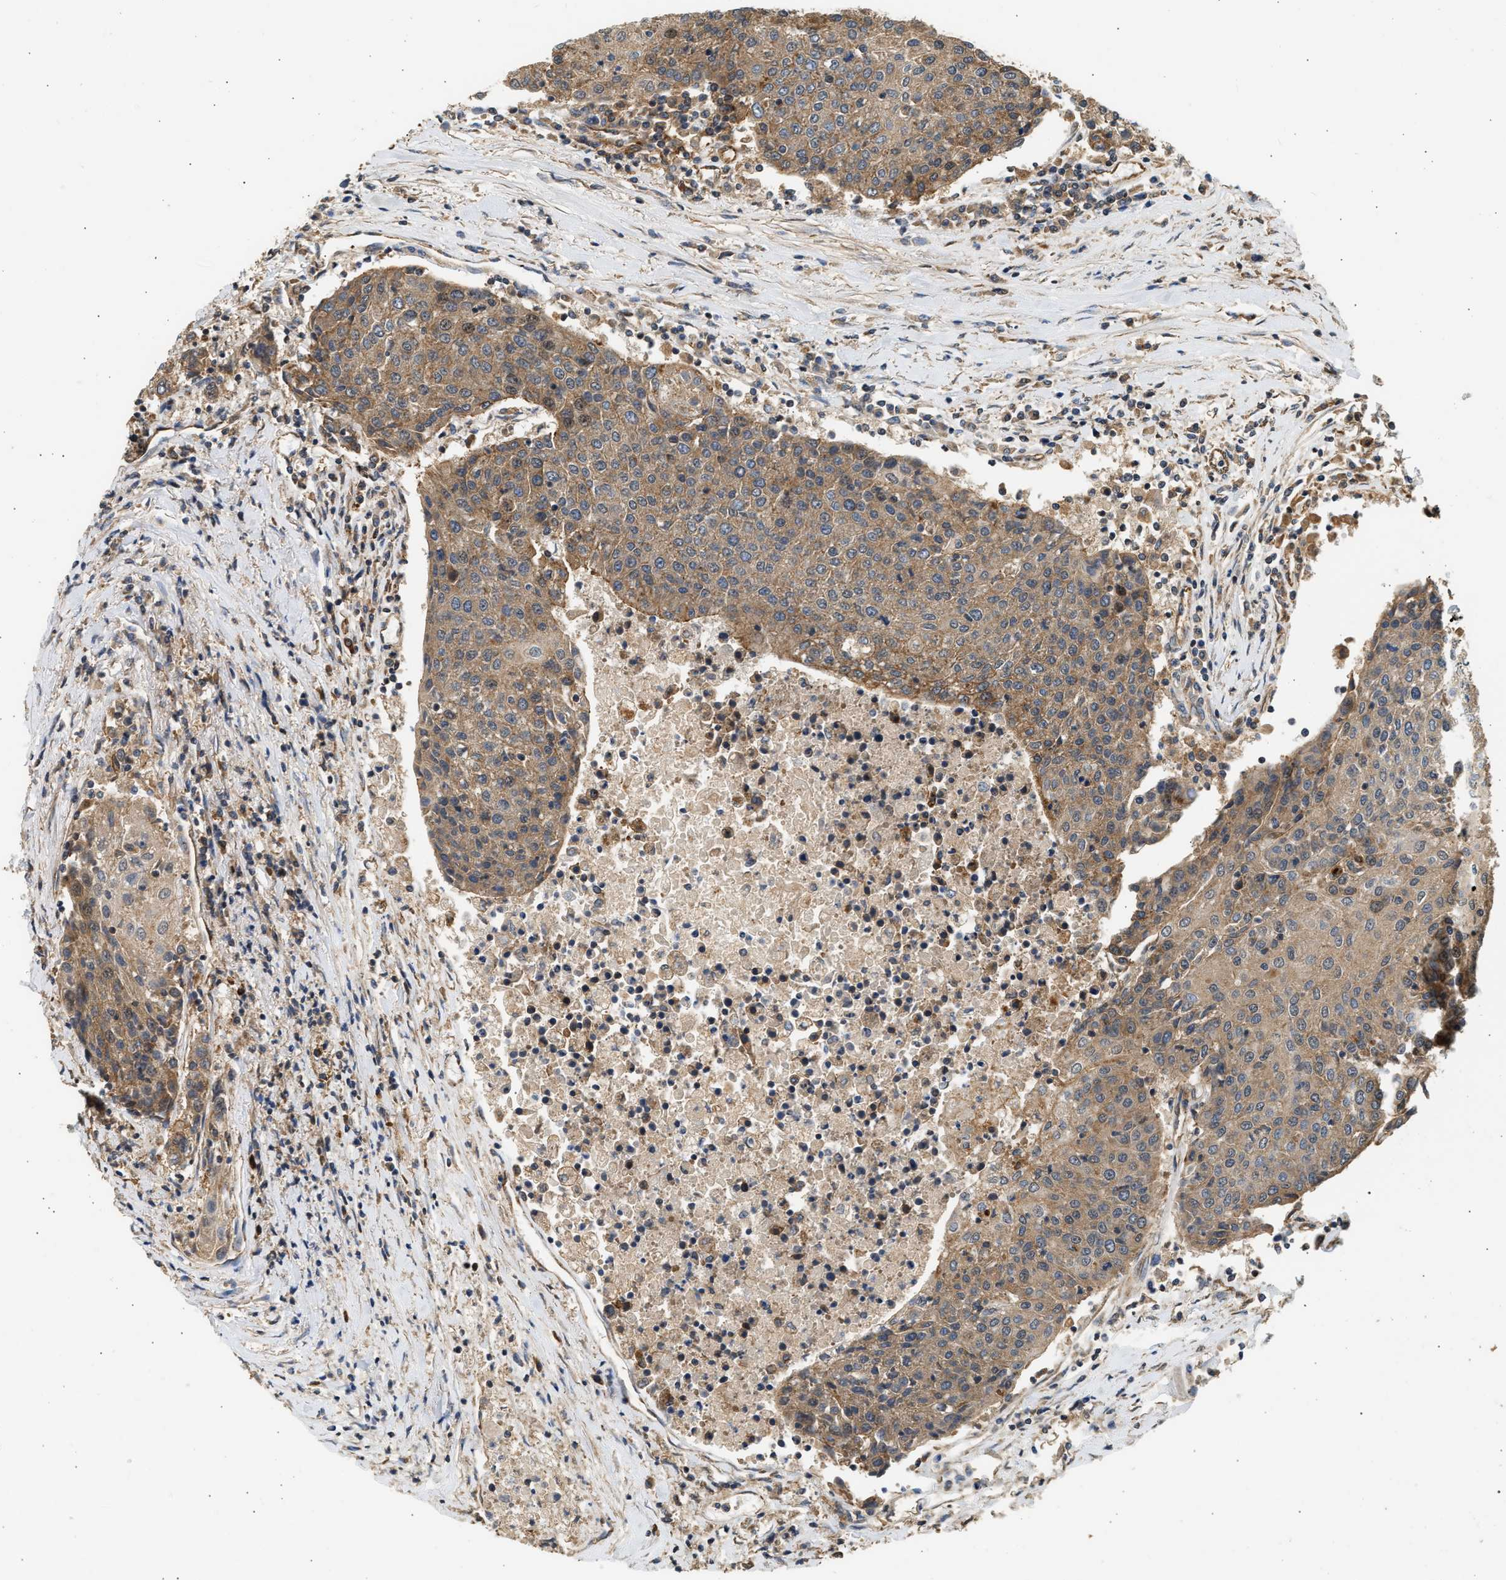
{"staining": {"intensity": "moderate", "quantity": ">75%", "location": "cytoplasmic/membranous"}, "tissue": "urothelial cancer", "cell_type": "Tumor cells", "image_type": "cancer", "snomed": [{"axis": "morphology", "description": "Urothelial carcinoma, High grade"}, {"axis": "topography", "description": "Urinary bladder"}], "caption": "The photomicrograph exhibits immunohistochemical staining of high-grade urothelial carcinoma. There is moderate cytoplasmic/membranous expression is appreciated in about >75% of tumor cells.", "gene": "DUSP14", "patient": {"sex": "female", "age": 85}}